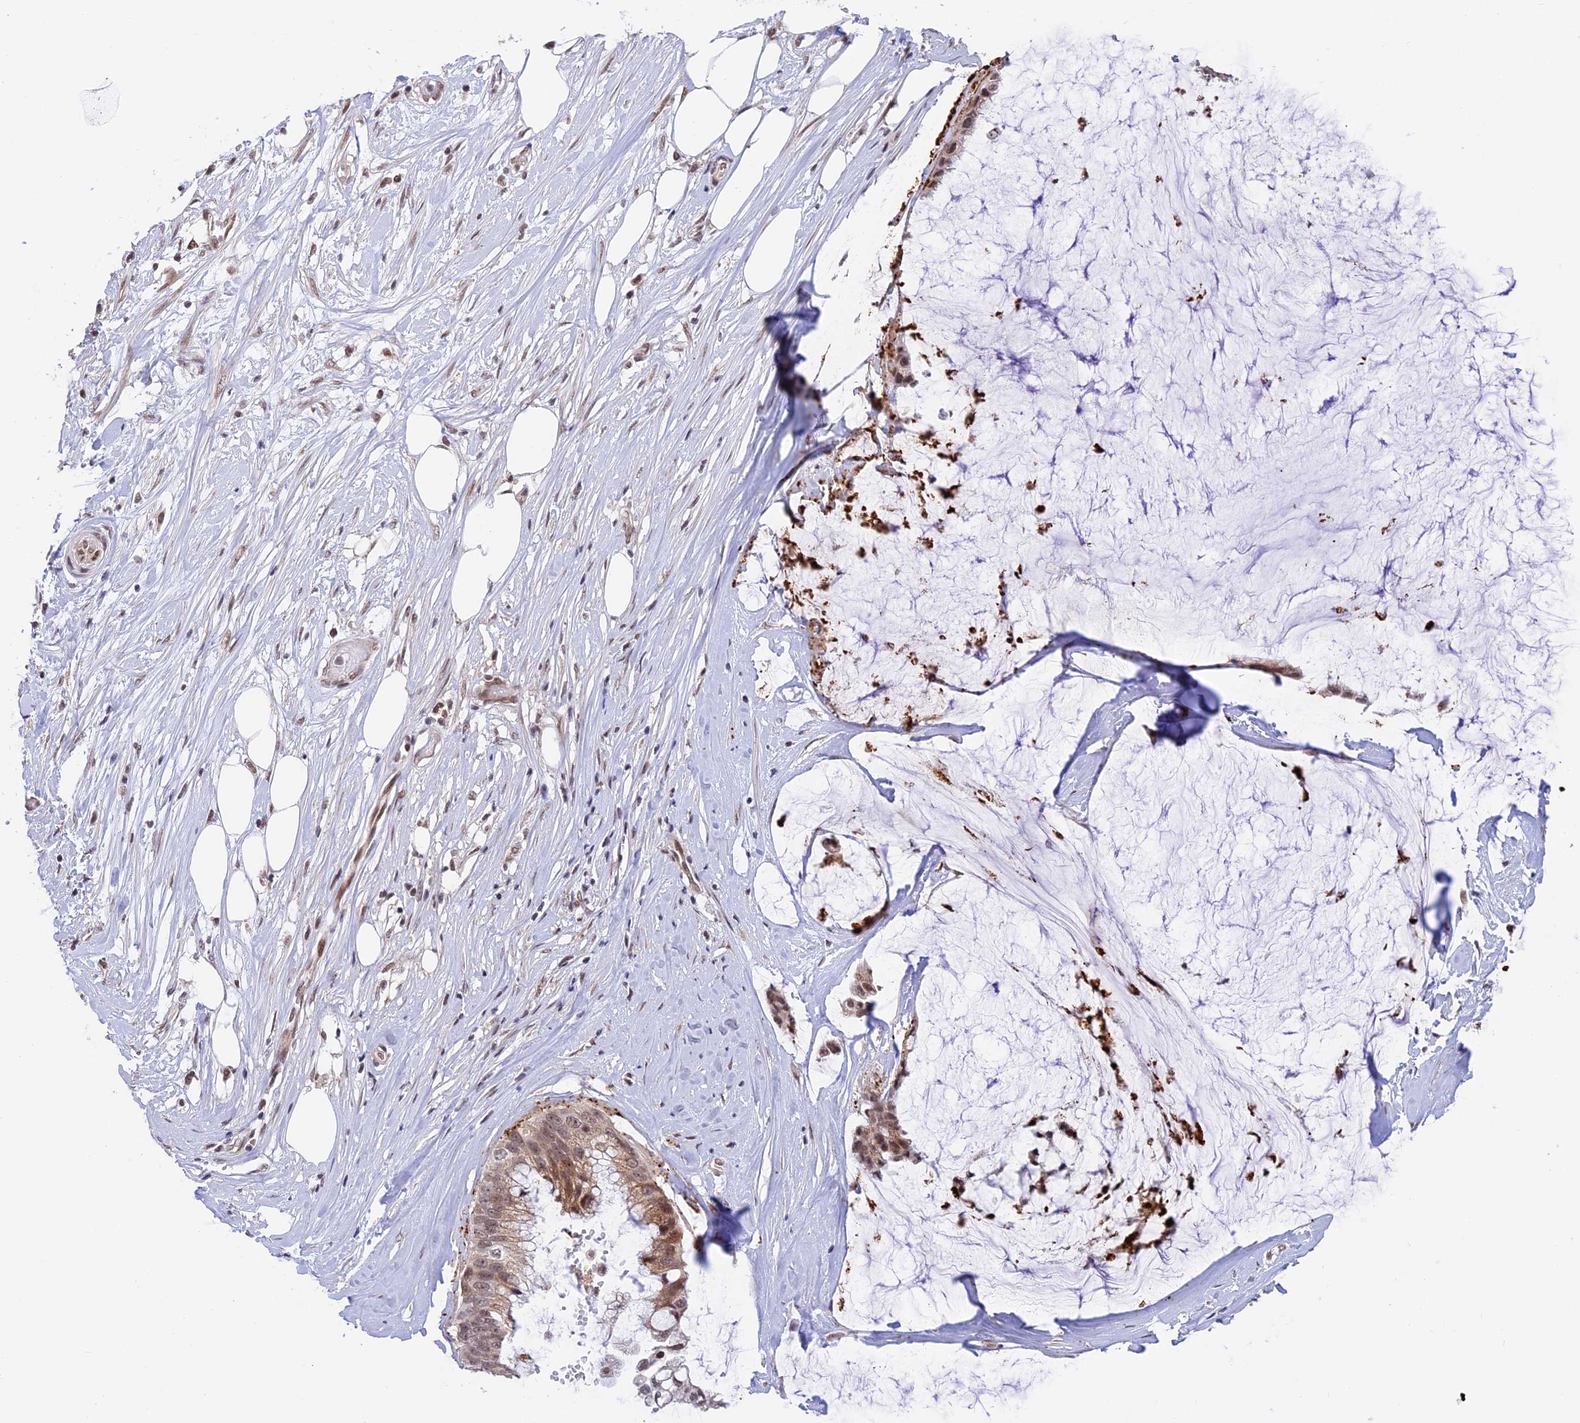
{"staining": {"intensity": "moderate", "quantity": ">75%", "location": "cytoplasmic/membranous,nuclear"}, "tissue": "ovarian cancer", "cell_type": "Tumor cells", "image_type": "cancer", "snomed": [{"axis": "morphology", "description": "Cystadenocarcinoma, mucinous, NOS"}, {"axis": "topography", "description": "Ovary"}], "caption": "A photomicrograph showing moderate cytoplasmic/membranous and nuclear positivity in approximately >75% of tumor cells in ovarian mucinous cystadenocarcinoma, as visualized by brown immunohistochemical staining.", "gene": "POLR2C", "patient": {"sex": "female", "age": 39}}